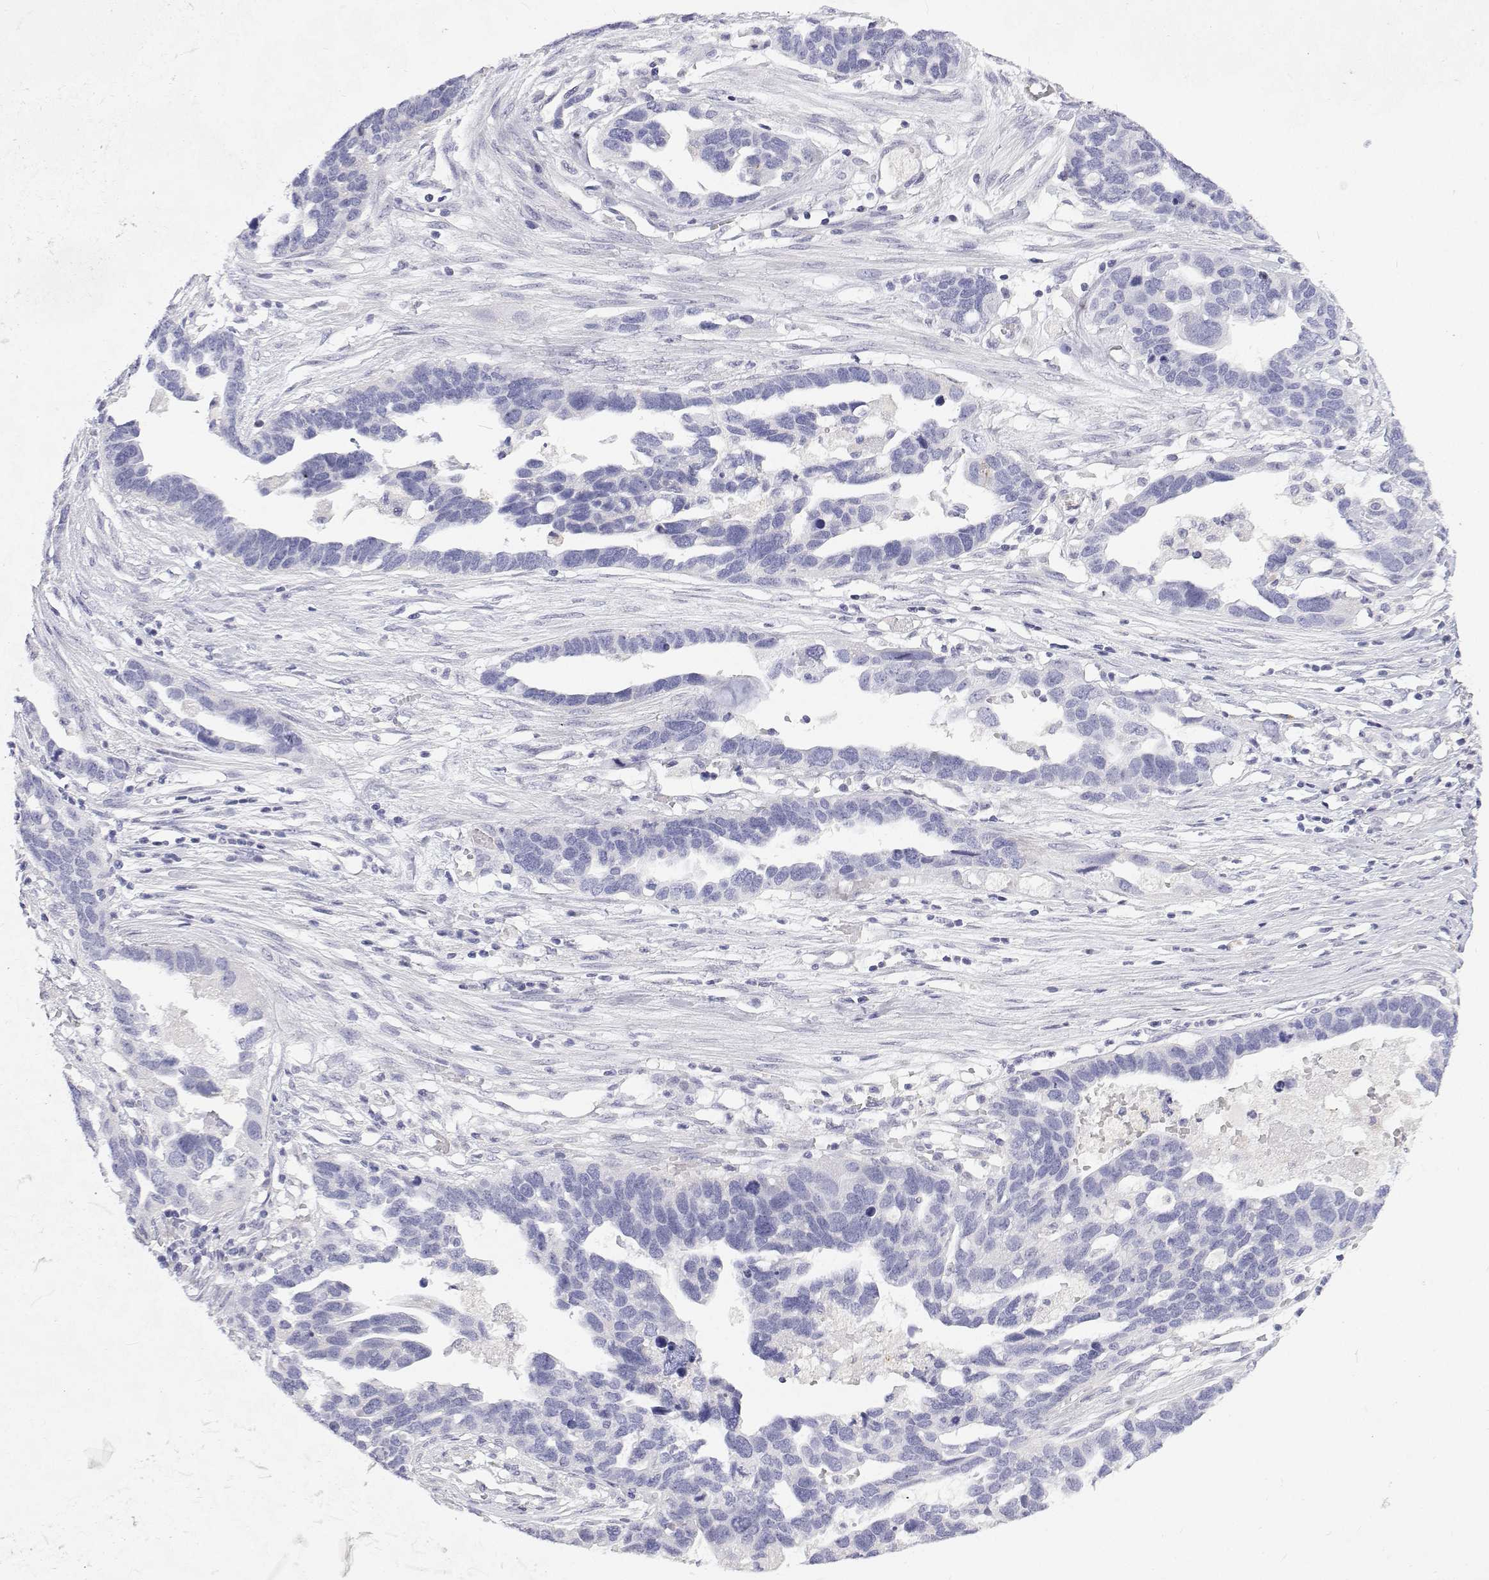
{"staining": {"intensity": "negative", "quantity": "none", "location": "none"}, "tissue": "ovarian cancer", "cell_type": "Tumor cells", "image_type": "cancer", "snomed": [{"axis": "morphology", "description": "Cystadenocarcinoma, serous, NOS"}, {"axis": "topography", "description": "Ovary"}], "caption": "High power microscopy micrograph of an immunohistochemistry (IHC) histopathology image of ovarian cancer, revealing no significant staining in tumor cells.", "gene": "NCR2", "patient": {"sex": "female", "age": 54}}